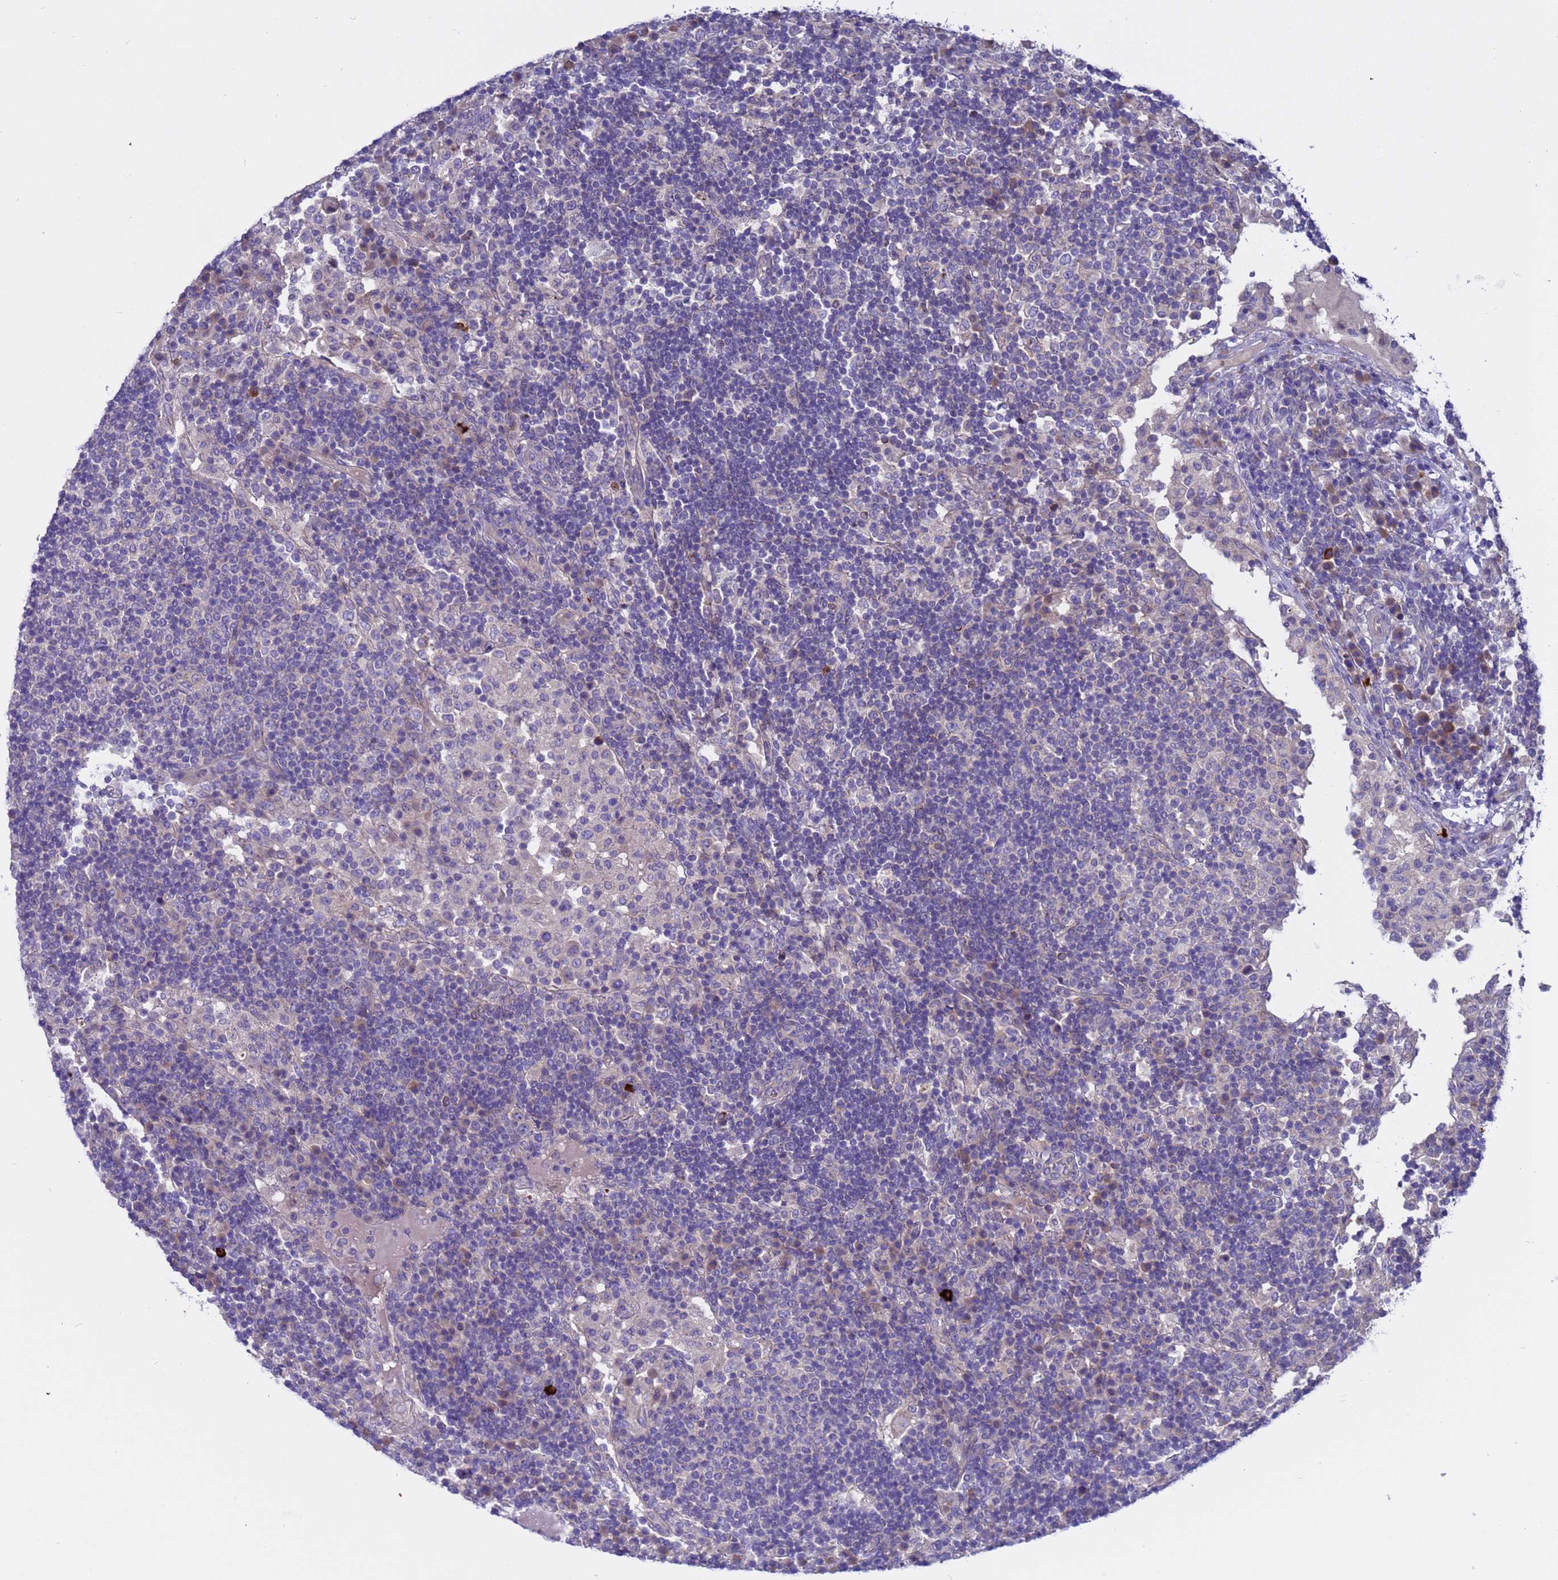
{"staining": {"intensity": "negative", "quantity": "none", "location": "none"}, "tissue": "lymph node", "cell_type": "Germinal center cells", "image_type": "normal", "snomed": [{"axis": "morphology", "description": "Normal tissue, NOS"}, {"axis": "topography", "description": "Lymph node"}], "caption": "This is an immunohistochemistry histopathology image of unremarkable lymph node. There is no staining in germinal center cells.", "gene": "RC3H2", "patient": {"sex": "female", "age": 53}}